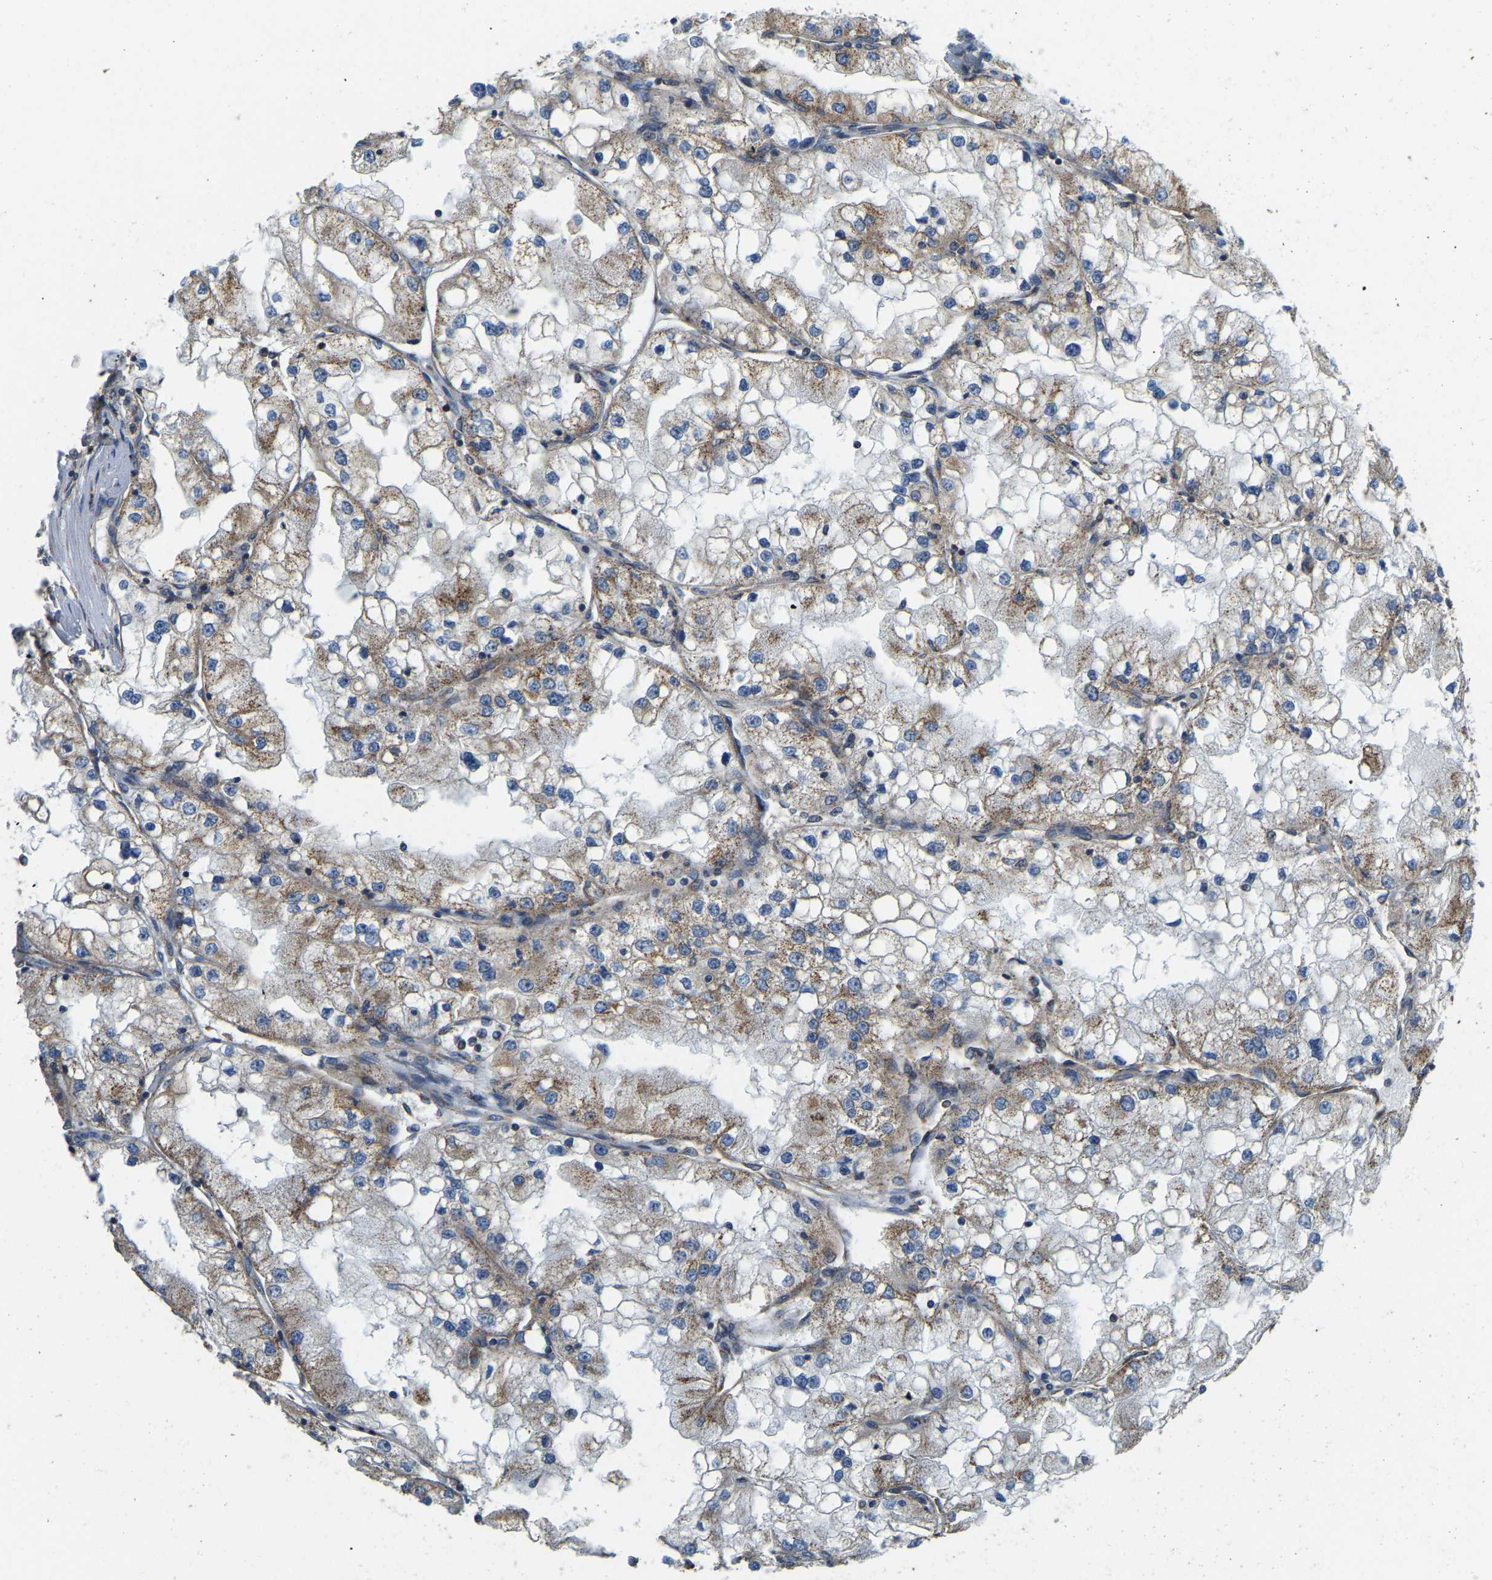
{"staining": {"intensity": "moderate", "quantity": "25%-75%", "location": "cytoplasmic/membranous"}, "tissue": "renal cancer", "cell_type": "Tumor cells", "image_type": "cancer", "snomed": [{"axis": "morphology", "description": "Adenocarcinoma, NOS"}, {"axis": "topography", "description": "Kidney"}], "caption": "Protein staining displays moderate cytoplasmic/membranous staining in approximately 25%-75% of tumor cells in renal adenocarcinoma.", "gene": "PSMD7", "patient": {"sex": "male", "age": 68}}